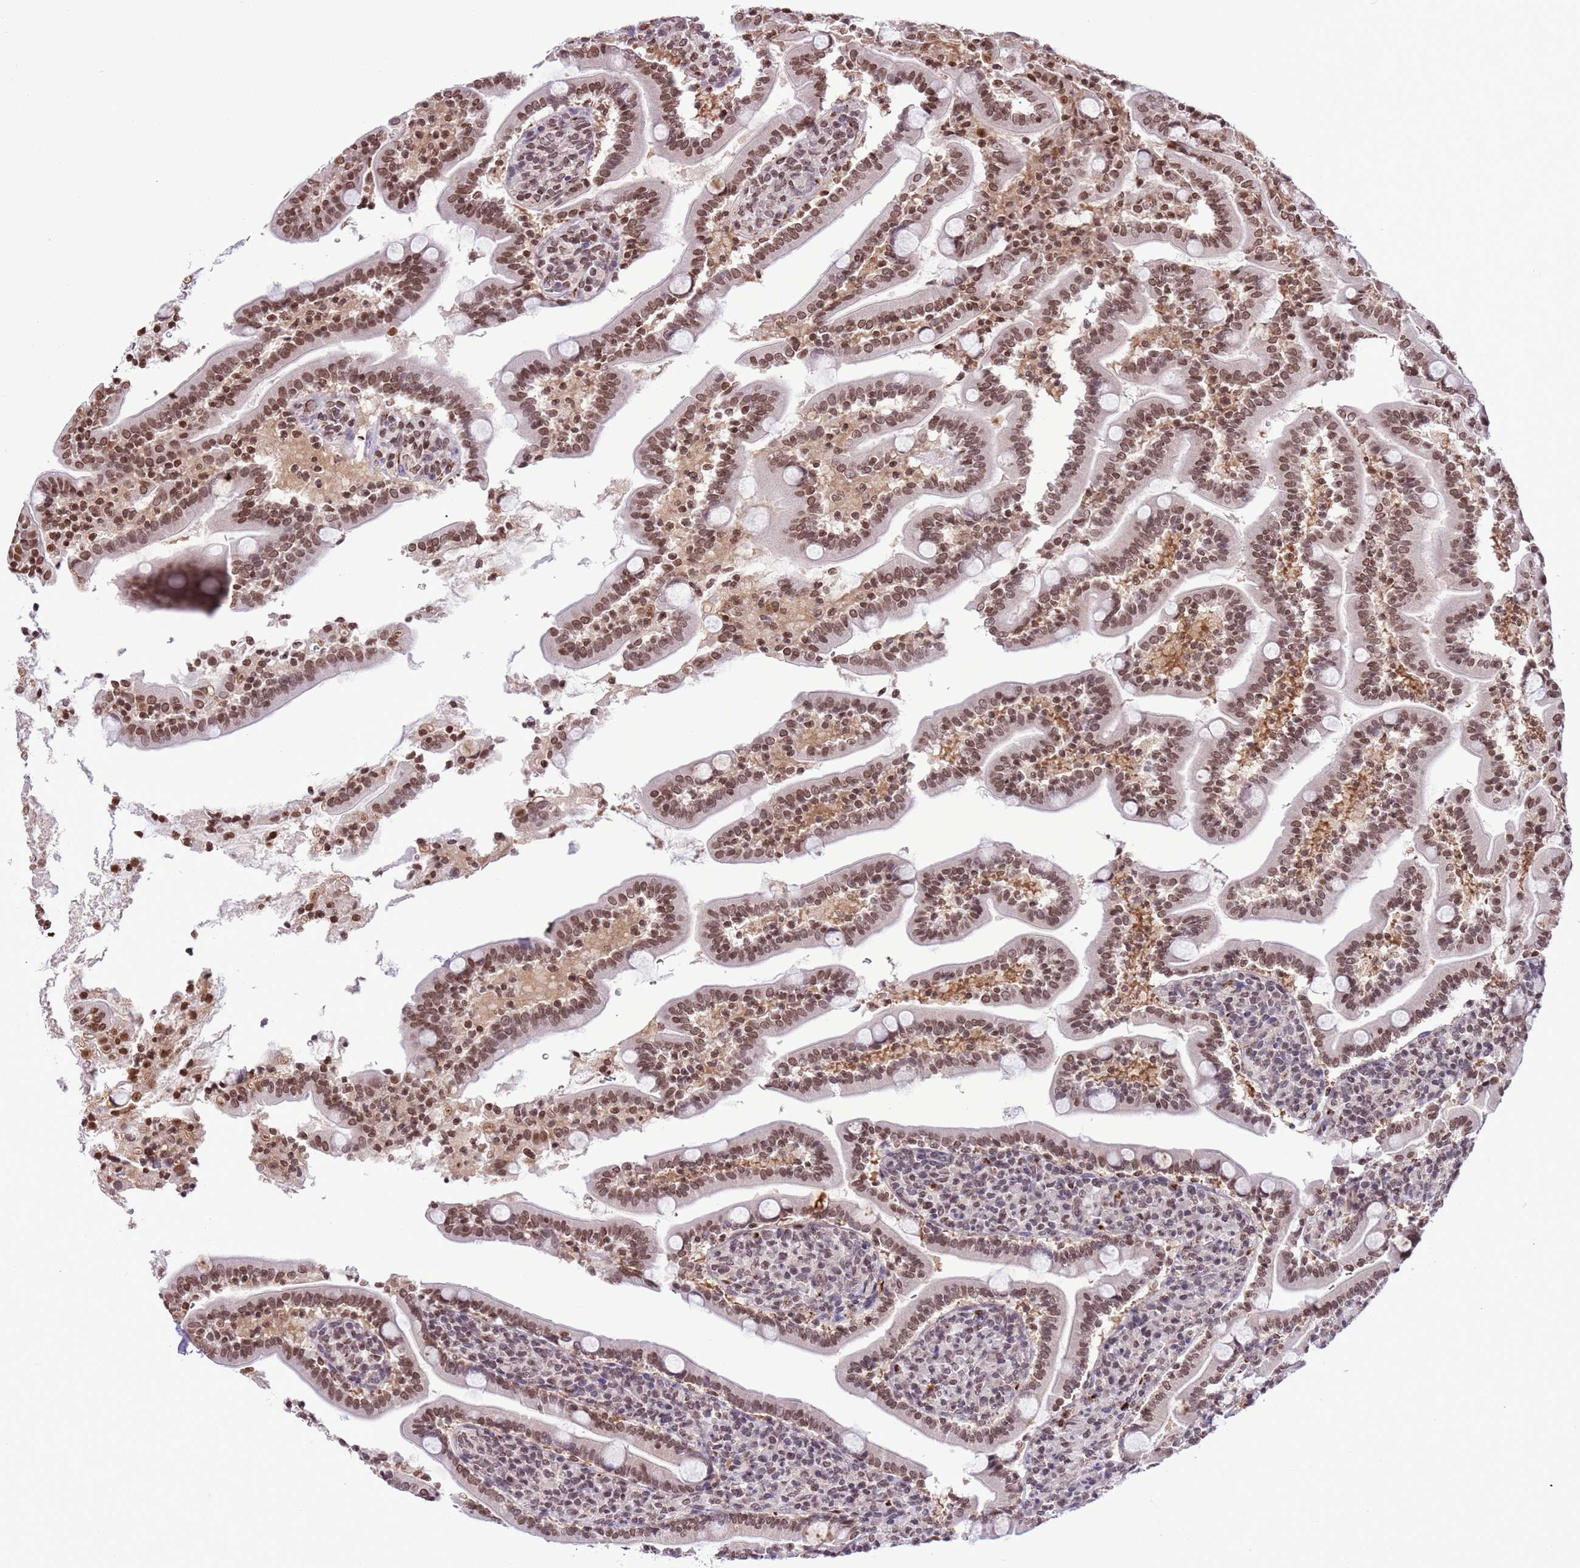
{"staining": {"intensity": "moderate", "quantity": ">75%", "location": "nuclear"}, "tissue": "duodenum", "cell_type": "Glandular cells", "image_type": "normal", "snomed": [{"axis": "morphology", "description": "Normal tissue, NOS"}, {"axis": "topography", "description": "Duodenum"}], "caption": "Protein staining reveals moderate nuclear positivity in about >75% of glandular cells in benign duodenum.", "gene": "NRIP1", "patient": {"sex": "male", "age": 35}}